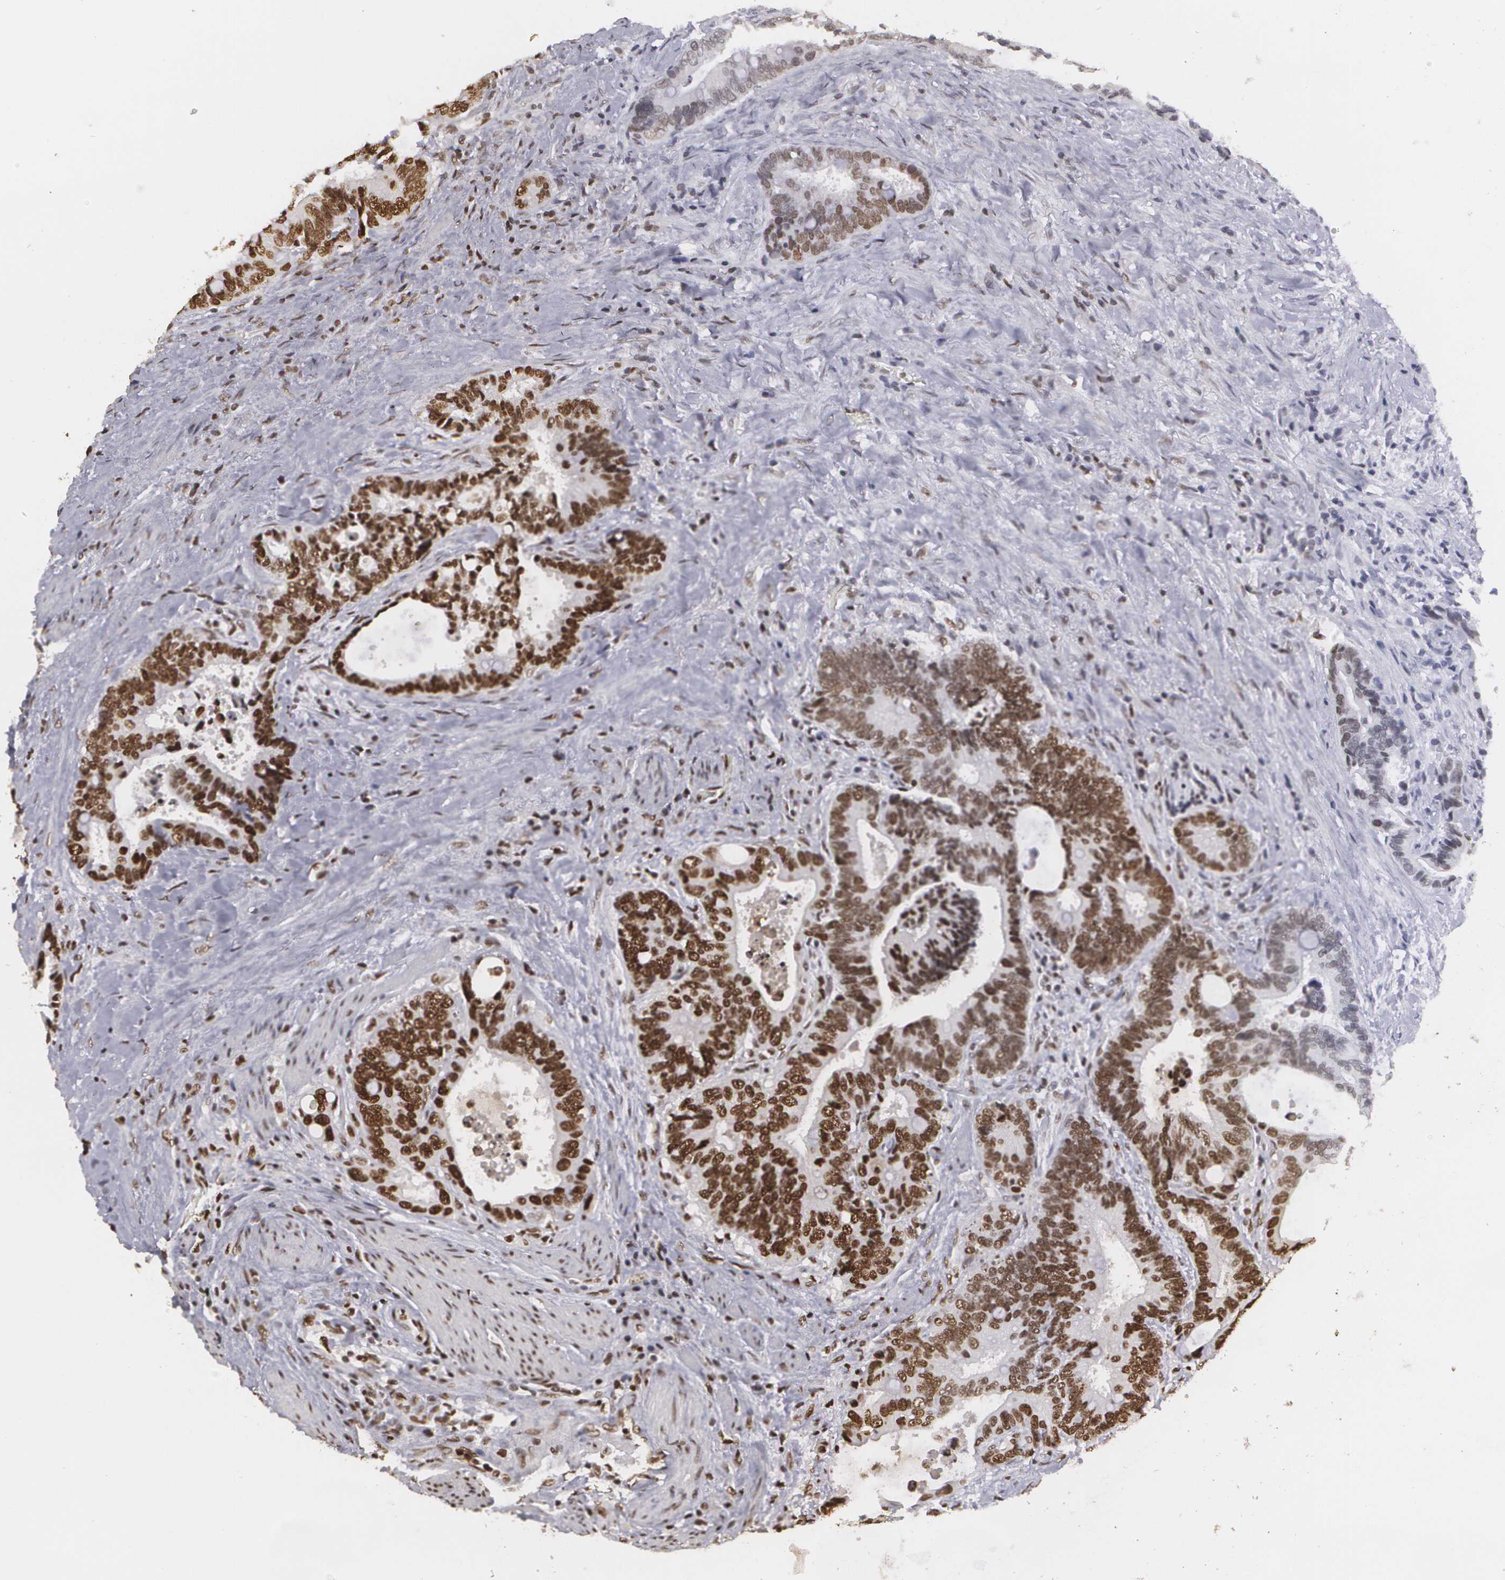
{"staining": {"intensity": "strong", "quantity": ">75%", "location": "nuclear"}, "tissue": "colorectal cancer", "cell_type": "Tumor cells", "image_type": "cancer", "snomed": [{"axis": "morphology", "description": "Adenocarcinoma, NOS"}, {"axis": "topography", "description": "Rectum"}], "caption": "Immunohistochemical staining of human colorectal adenocarcinoma demonstrates strong nuclear protein positivity in approximately >75% of tumor cells. The protein of interest is stained brown, and the nuclei are stained in blue (DAB IHC with brightfield microscopy, high magnification).", "gene": "RCOR1", "patient": {"sex": "female", "age": 67}}